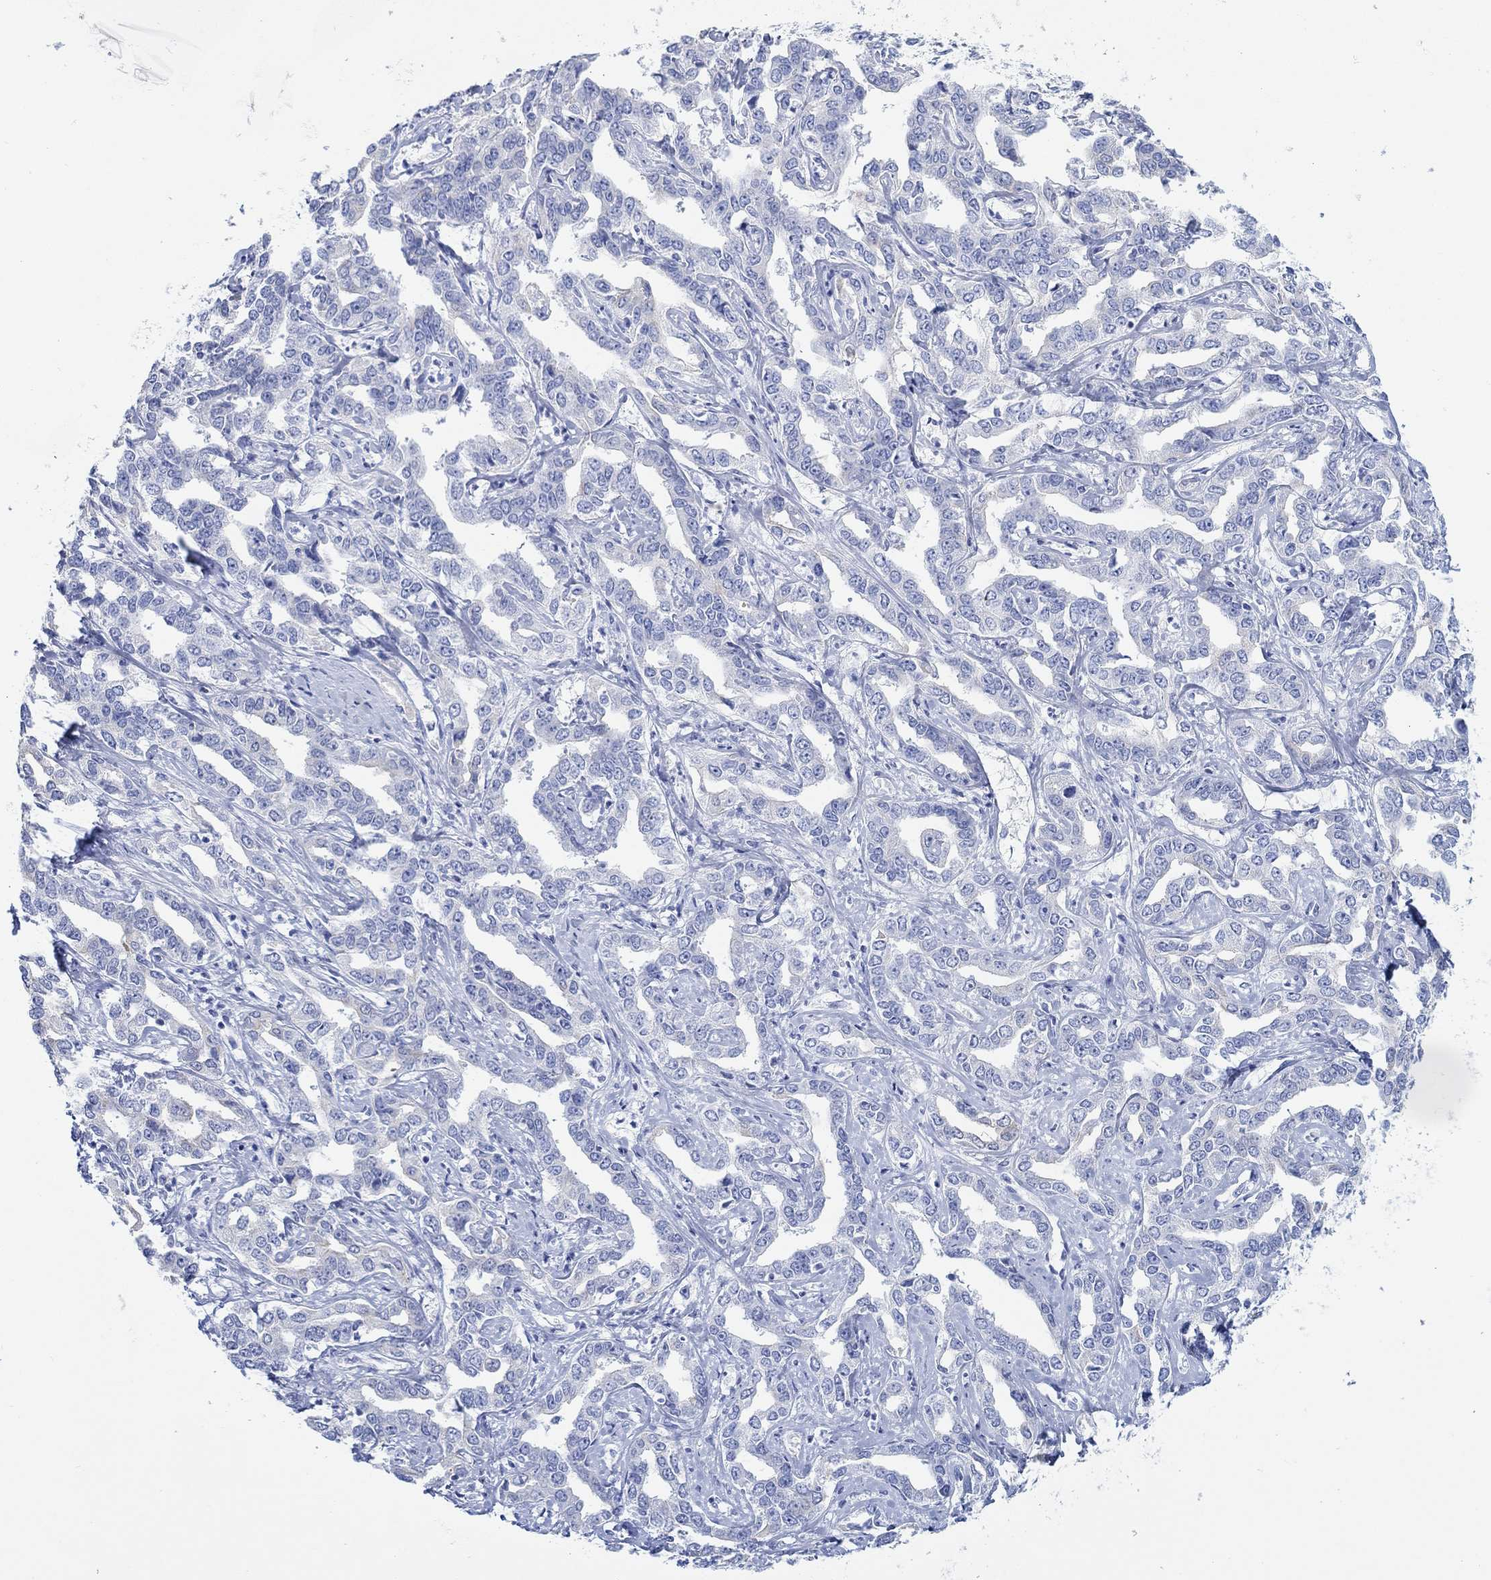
{"staining": {"intensity": "negative", "quantity": "none", "location": "none"}, "tissue": "liver cancer", "cell_type": "Tumor cells", "image_type": "cancer", "snomed": [{"axis": "morphology", "description": "Cholangiocarcinoma"}, {"axis": "topography", "description": "Liver"}], "caption": "Liver cancer (cholangiocarcinoma) stained for a protein using immunohistochemistry shows no staining tumor cells.", "gene": "AK8", "patient": {"sex": "male", "age": 59}}